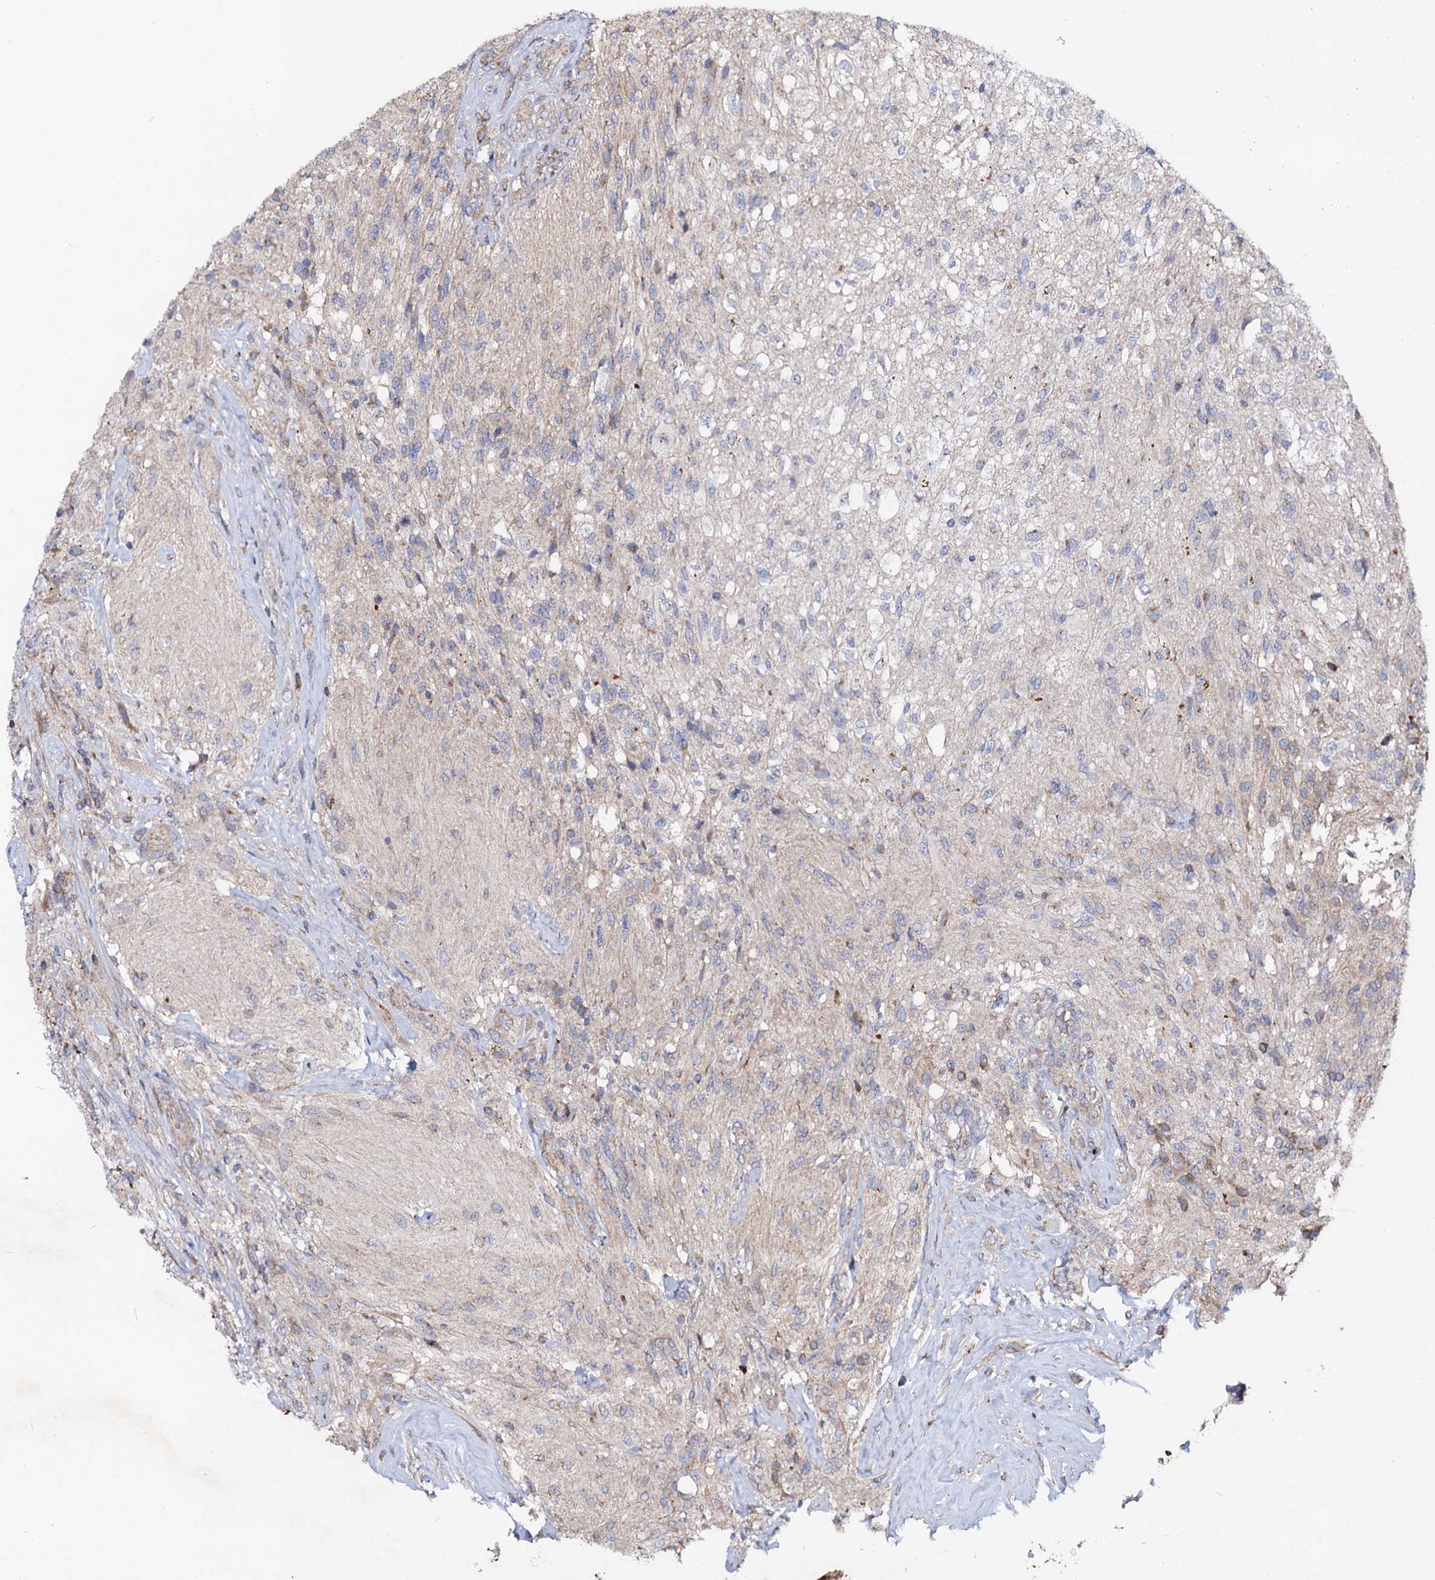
{"staining": {"intensity": "weak", "quantity": "<25%", "location": "cytoplasmic/membranous"}, "tissue": "glioma", "cell_type": "Tumor cells", "image_type": "cancer", "snomed": [{"axis": "morphology", "description": "Glioma, malignant, High grade"}, {"axis": "topography", "description": "Brain"}], "caption": "Human glioma stained for a protein using immunohistochemistry shows no expression in tumor cells.", "gene": "DYDC1", "patient": {"sex": "male", "age": 56}}